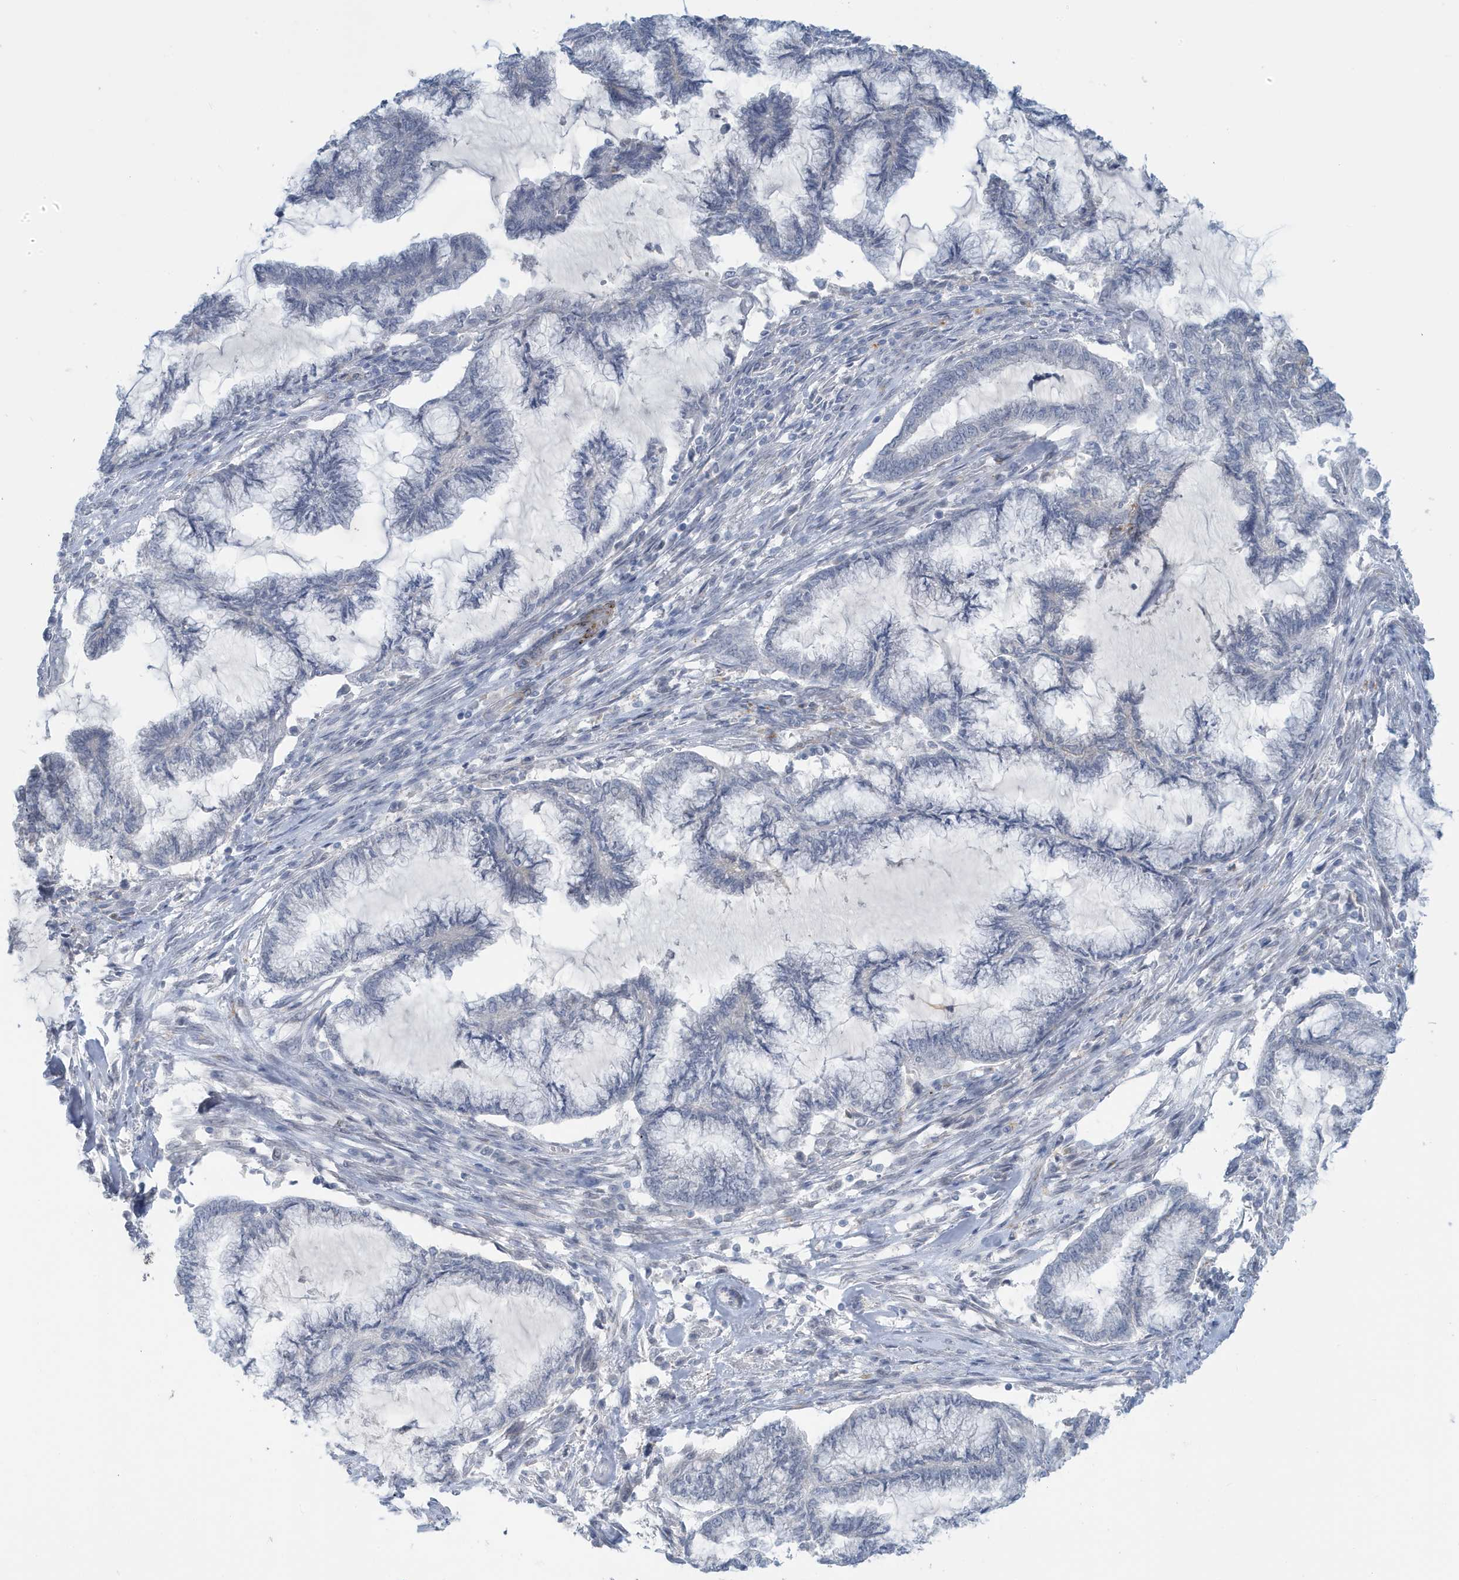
{"staining": {"intensity": "negative", "quantity": "none", "location": "none"}, "tissue": "endometrial cancer", "cell_type": "Tumor cells", "image_type": "cancer", "snomed": [{"axis": "morphology", "description": "Adenocarcinoma, NOS"}, {"axis": "topography", "description": "Endometrium"}], "caption": "Tumor cells show no significant expression in endometrial adenocarcinoma.", "gene": "PERM1", "patient": {"sex": "female", "age": 86}}